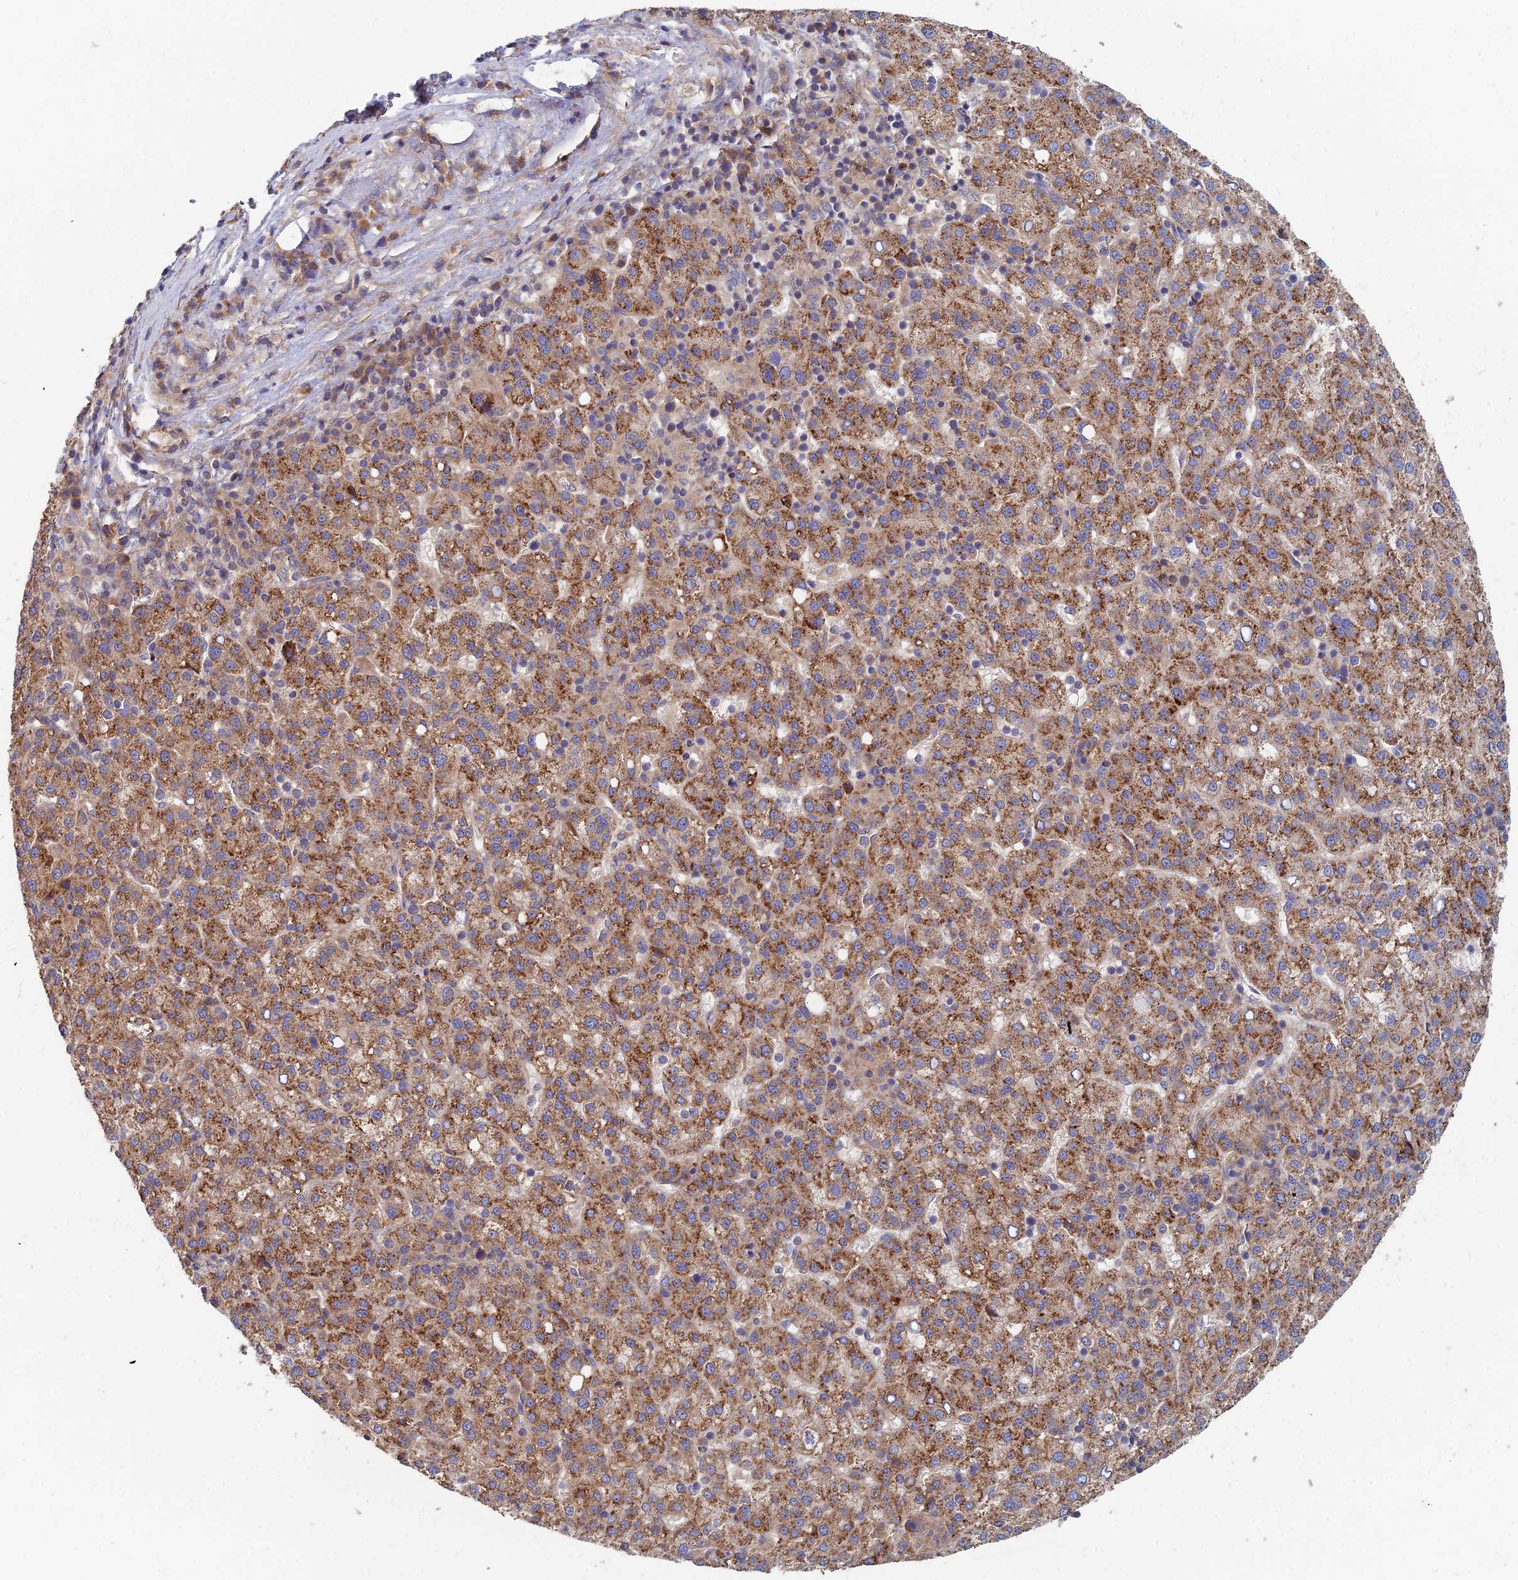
{"staining": {"intensity": "strong", "quantity": ">75%", "location": "cytoplasmic/membranous"}, "tissue": "liver cancer", "cell_type": "Tumor cells", "image_type": "cancer", "snomed": [{"axis": "morphology", "description": "Carcinoma, Hepatocellular, NOS"}, {"axis": "topography", "description": "Liver"}], "caption": "Hepatocellular carcinoma (liver) tissue exhibits strong cytoplasmic/membranous positivity in about >75% of tumor cells (Brightfield microscopy of DAB IHC at high magnification).", "gene": "CCZ1", "patient": {"sex": "female", "age": 58}}